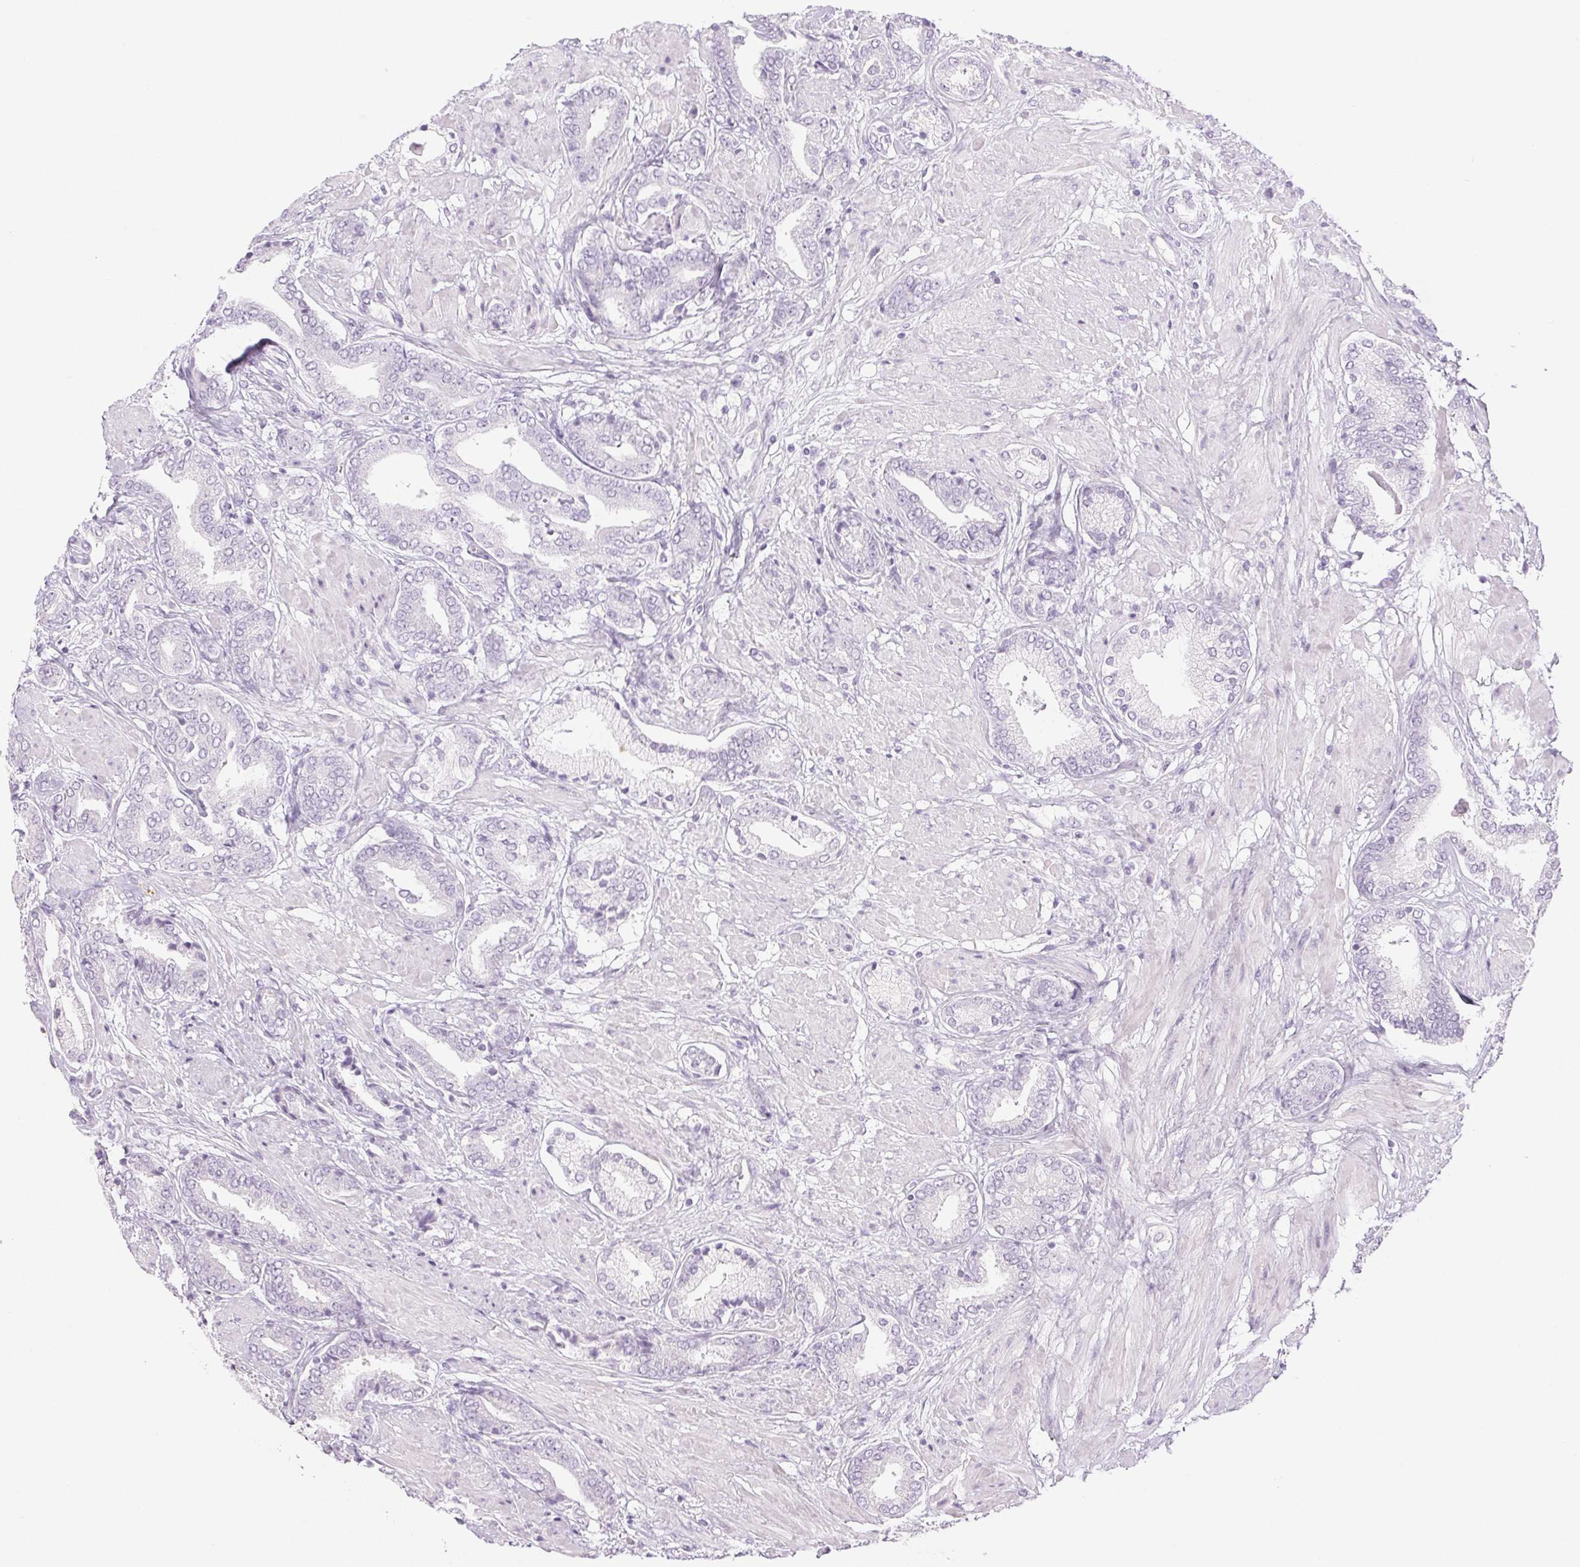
{"staining": {"intensity": "negative", "quantity": "none", "location": "none"}, "tissue": "prostate cancer", "cell_type": "Tumor cells", "image_type": "cancer", "snomed": [{"axis": "morphology", "description": "Adenocarcinoma, High grade"}, {"axis": "topography", "description": "Prostate"}], "caption": "Immunohistochemistry micrograph of human prostate adenocarcinoma (high-grade) stained for a protein (brown), which exhibits no staining in tumor cells.", "gene": "LTF", "patient": {"sex": "male", "age": 56}}